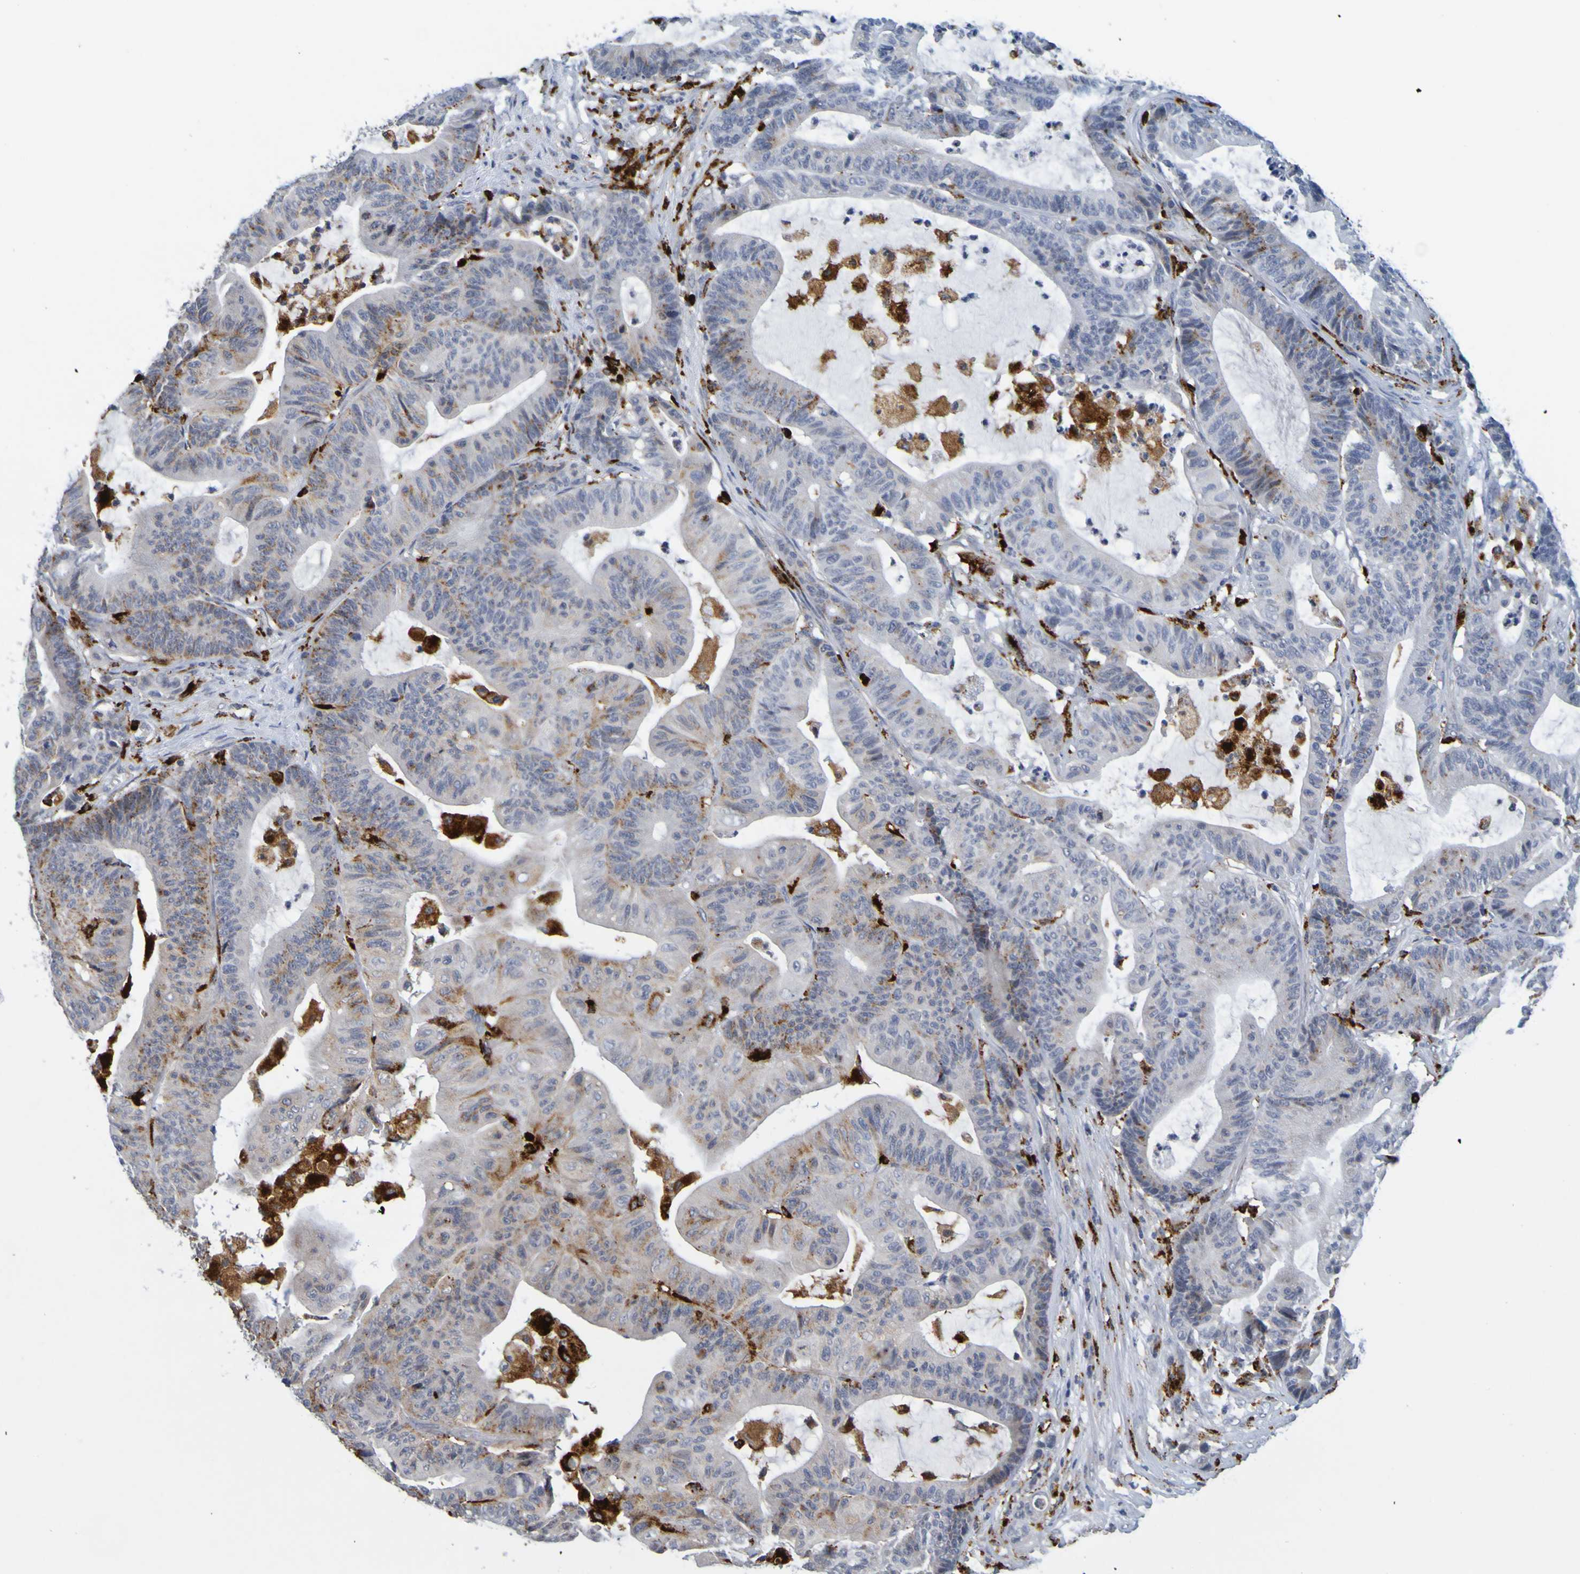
{"staining": {"intensity": "moderate", "quantity": "<25%", "location": "cytoplasmic/membranous"}, "tissue": "colorectal cancer", "cell_type": "Tumor cells", "image_type": "cancer", "snomed": [{"axis": "morphology", "description": "Adenocarcinoma, NOS"}, {"axis": "topography", "description": "Colon"}], "caption": "Protein analysis of colorectal cancer (adenocarcinoma) tissue shows moderate cytoplasmic/membranous expression in approximately <25% of tumor cells.", "gene": "TPH1", "patient": {"sex": "female", "age": 84}}